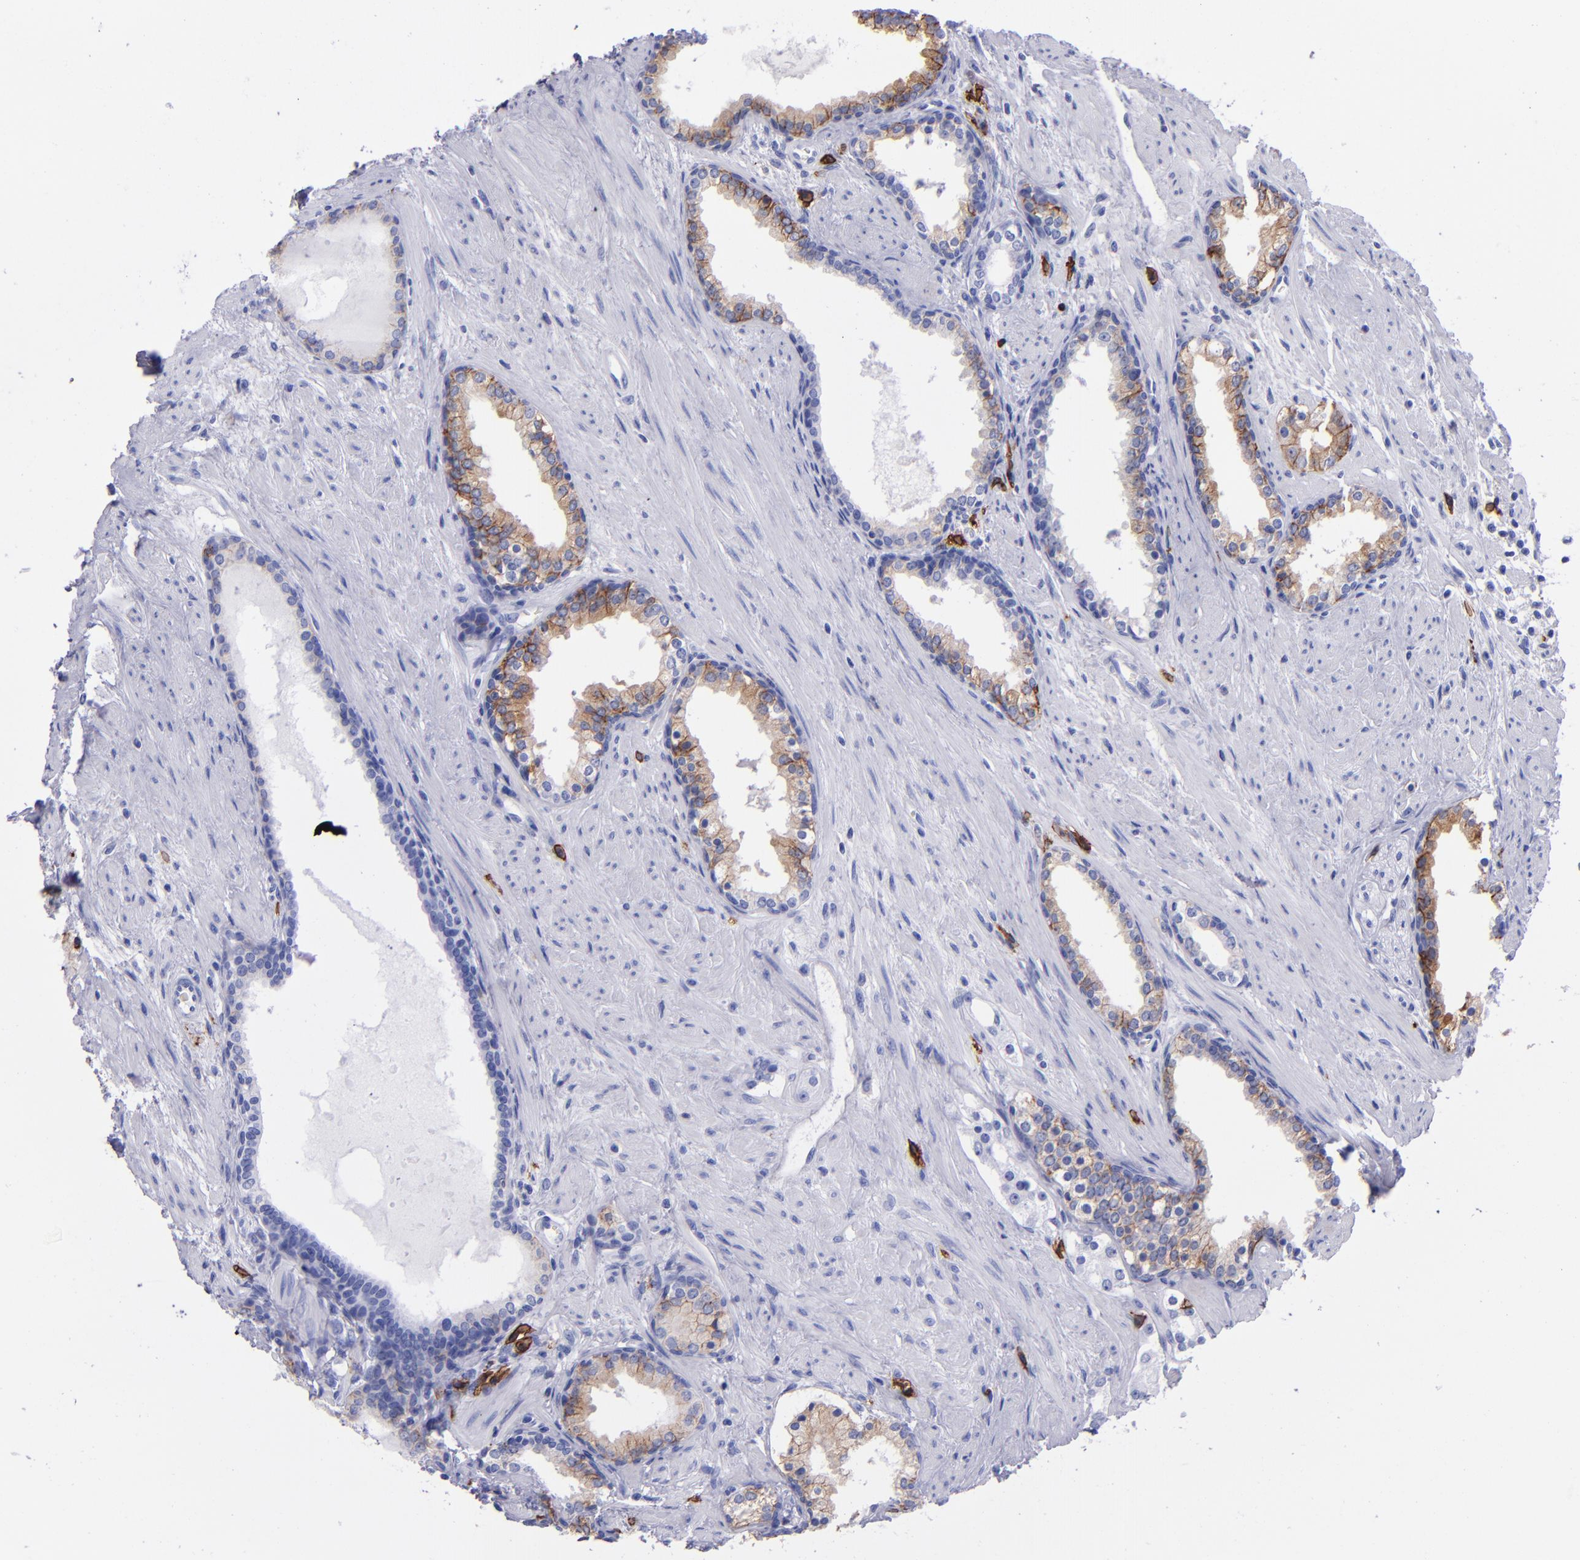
{"staining": {"intensity": "negative", "quantity": "none", "location": "none"}, "tissue": "prostate cancer", "cell_type": "Tumor cells", "image_type": "cancer", "snomed": [{"axis": "morphology", "description": "Adenocarcinoma, Medium grade"}, {"axis": "topography", "description": "Prostate"}], "caption": "Immunohistochemistry histopathology image of human prostate adenocarcinoma (medium-grade) stained for a protein (brown), which displays no staining in tumor cells.", "gene": "CD38", "patient": {"sex": "male", "age": 73}}